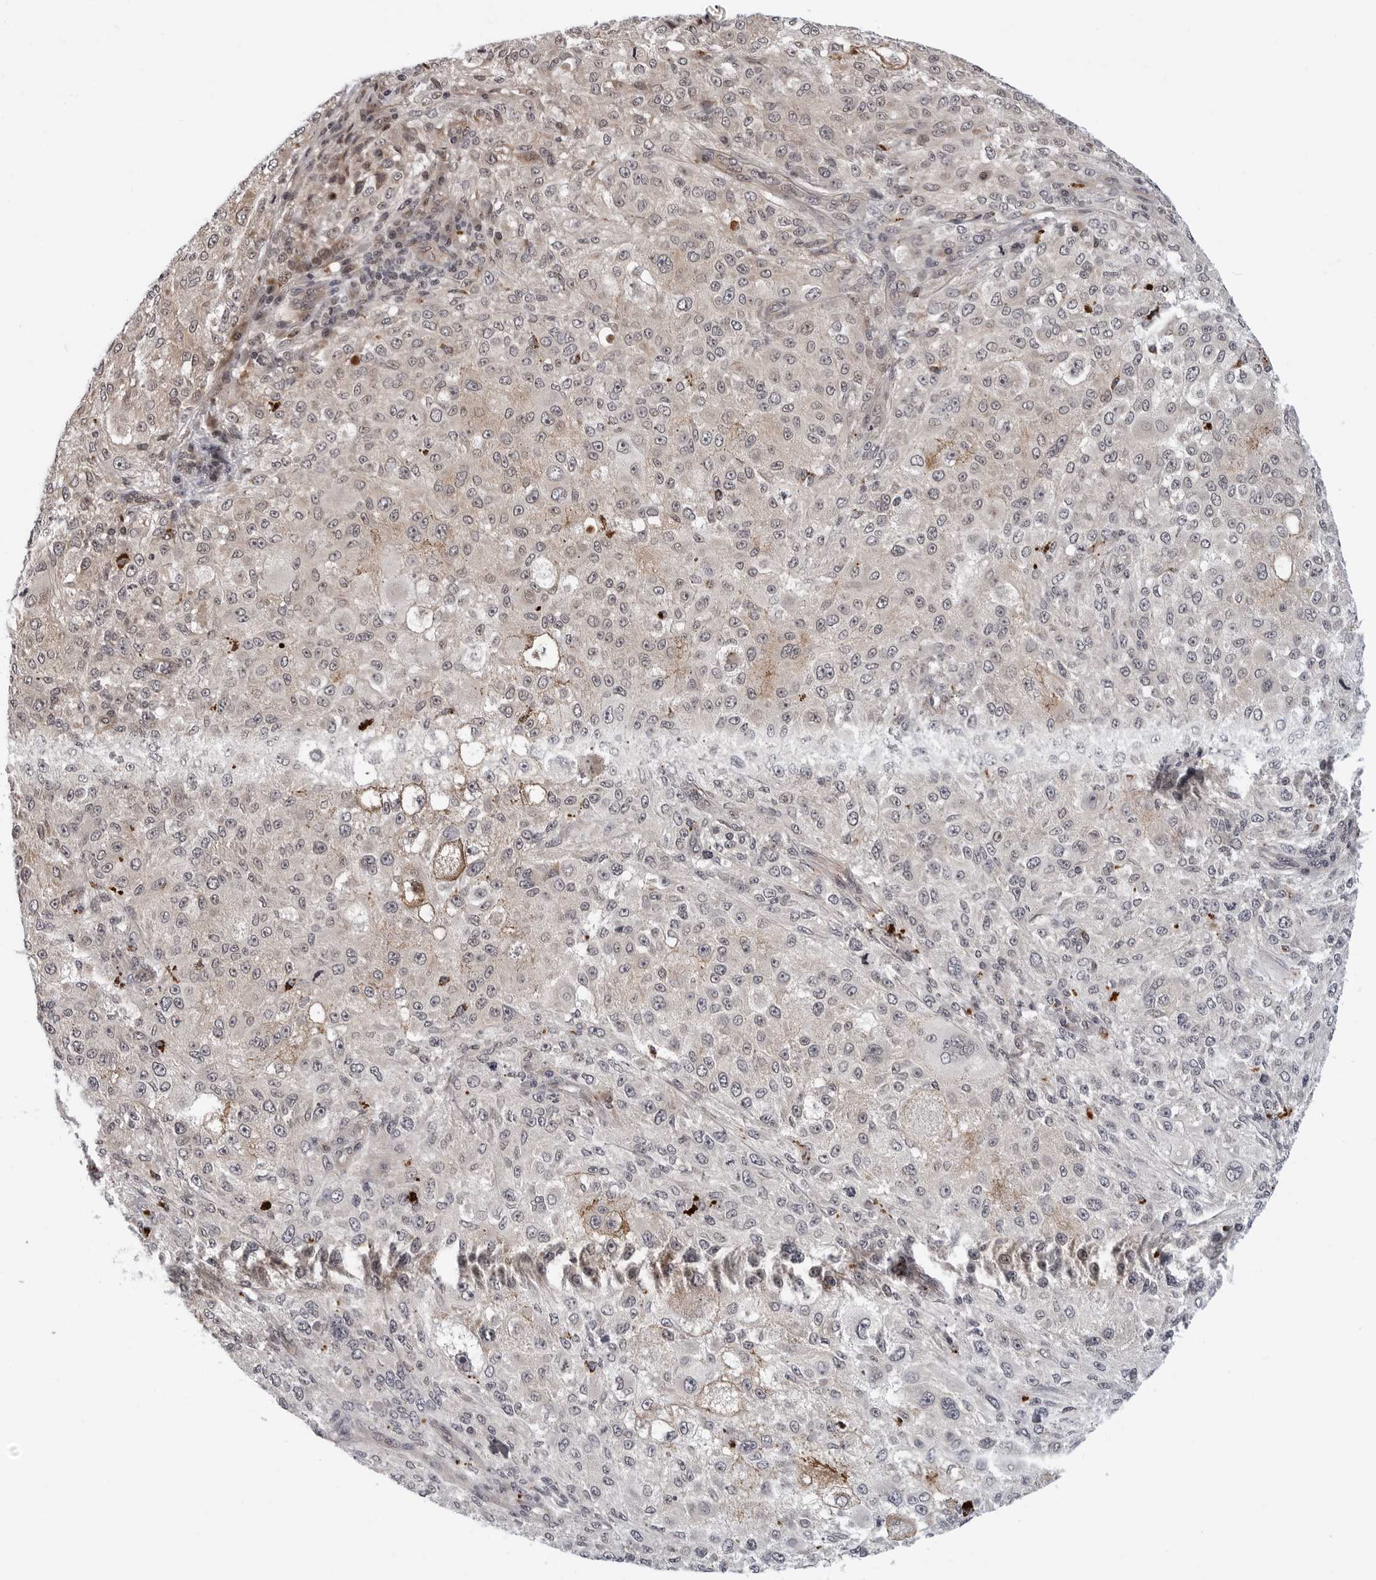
{"staining": {"intensity": "weak", "quantity": "25%-75%", "location": "cytoplasmic/membranous"}, "tissue": "melanoma", "cell_type": "Tumor cells", "image_type": "cancer", "snomed": [{"axis": "morphology", "description": "Necrosis, NOS"}, {"axis": "morphology", "description": "Malignant melanoma, NOS"}, {"axis": "topography", "description": "Skin"}], "caption": "Melanoma was stained to show a protein in brown. There is low levels of weak cytoplasmic/membranous staining in about 25%-75% of tumor cells.", "gene": "KIAA1614", "patient": {"sex": "female", "age": 87}}